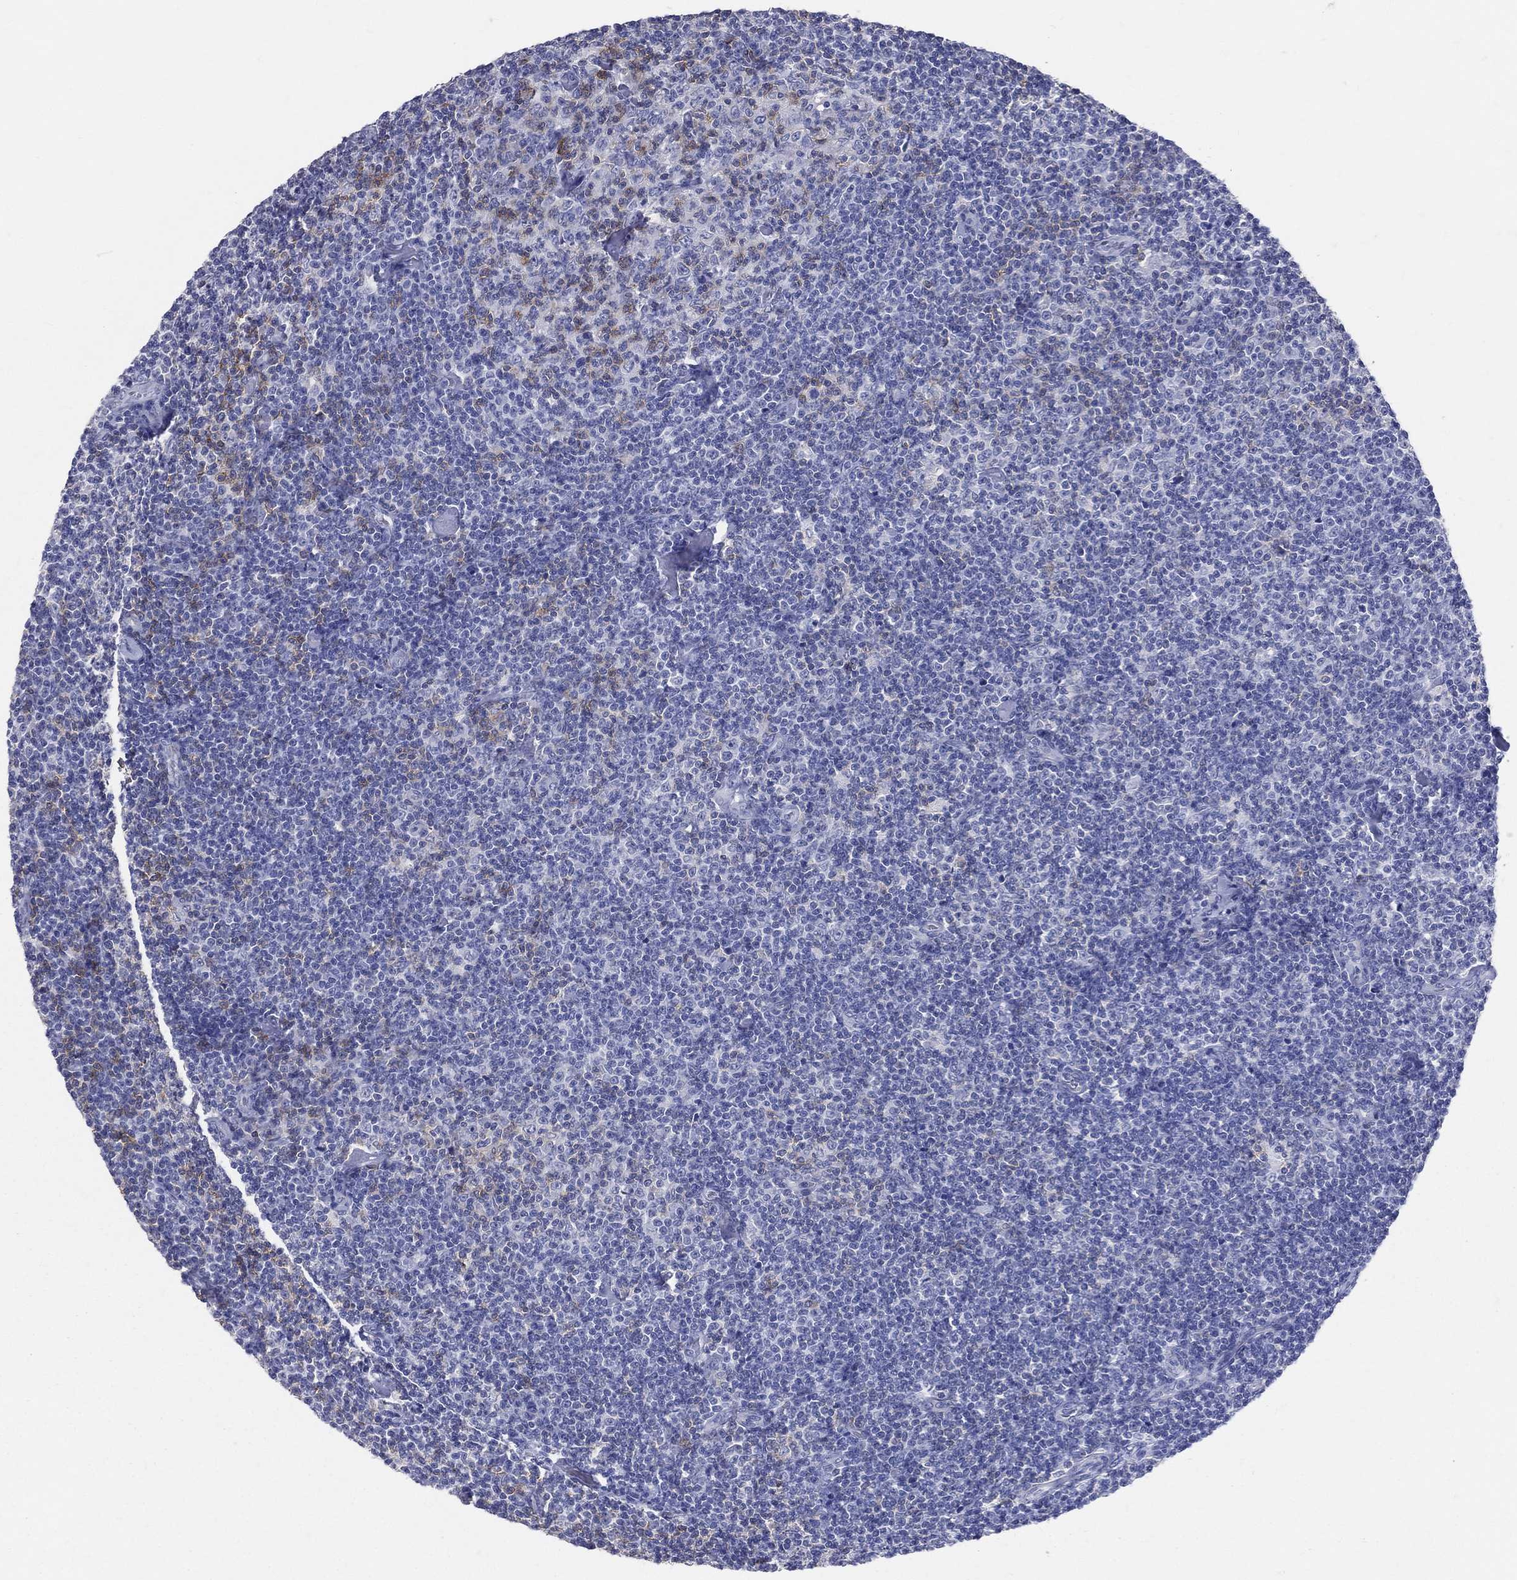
{"staining": {"intensity": "strong", "quantity": "<25%", "location": "cytoplasmic/membranous"}, "tissue": "lymphoma", "cell_type": "Tumor cells", "image_type": "cancer", "snomed": [{"axis": "morphology", "description": "Malignant lymphoma, non-Hodgkin's type, Low grade"}, {"axis": "topography", "description": "Lymph node"}], "caption": "About <25% of tumor cells in human low-grade malignant lymphoma, non-Hodgkin's type demonstrate strong cytoplasmic/membranous protein expression as visualized by brown immunohistochemical staining.", "gene": "LAT", "patient": {"sex": "male", "age": 81}}